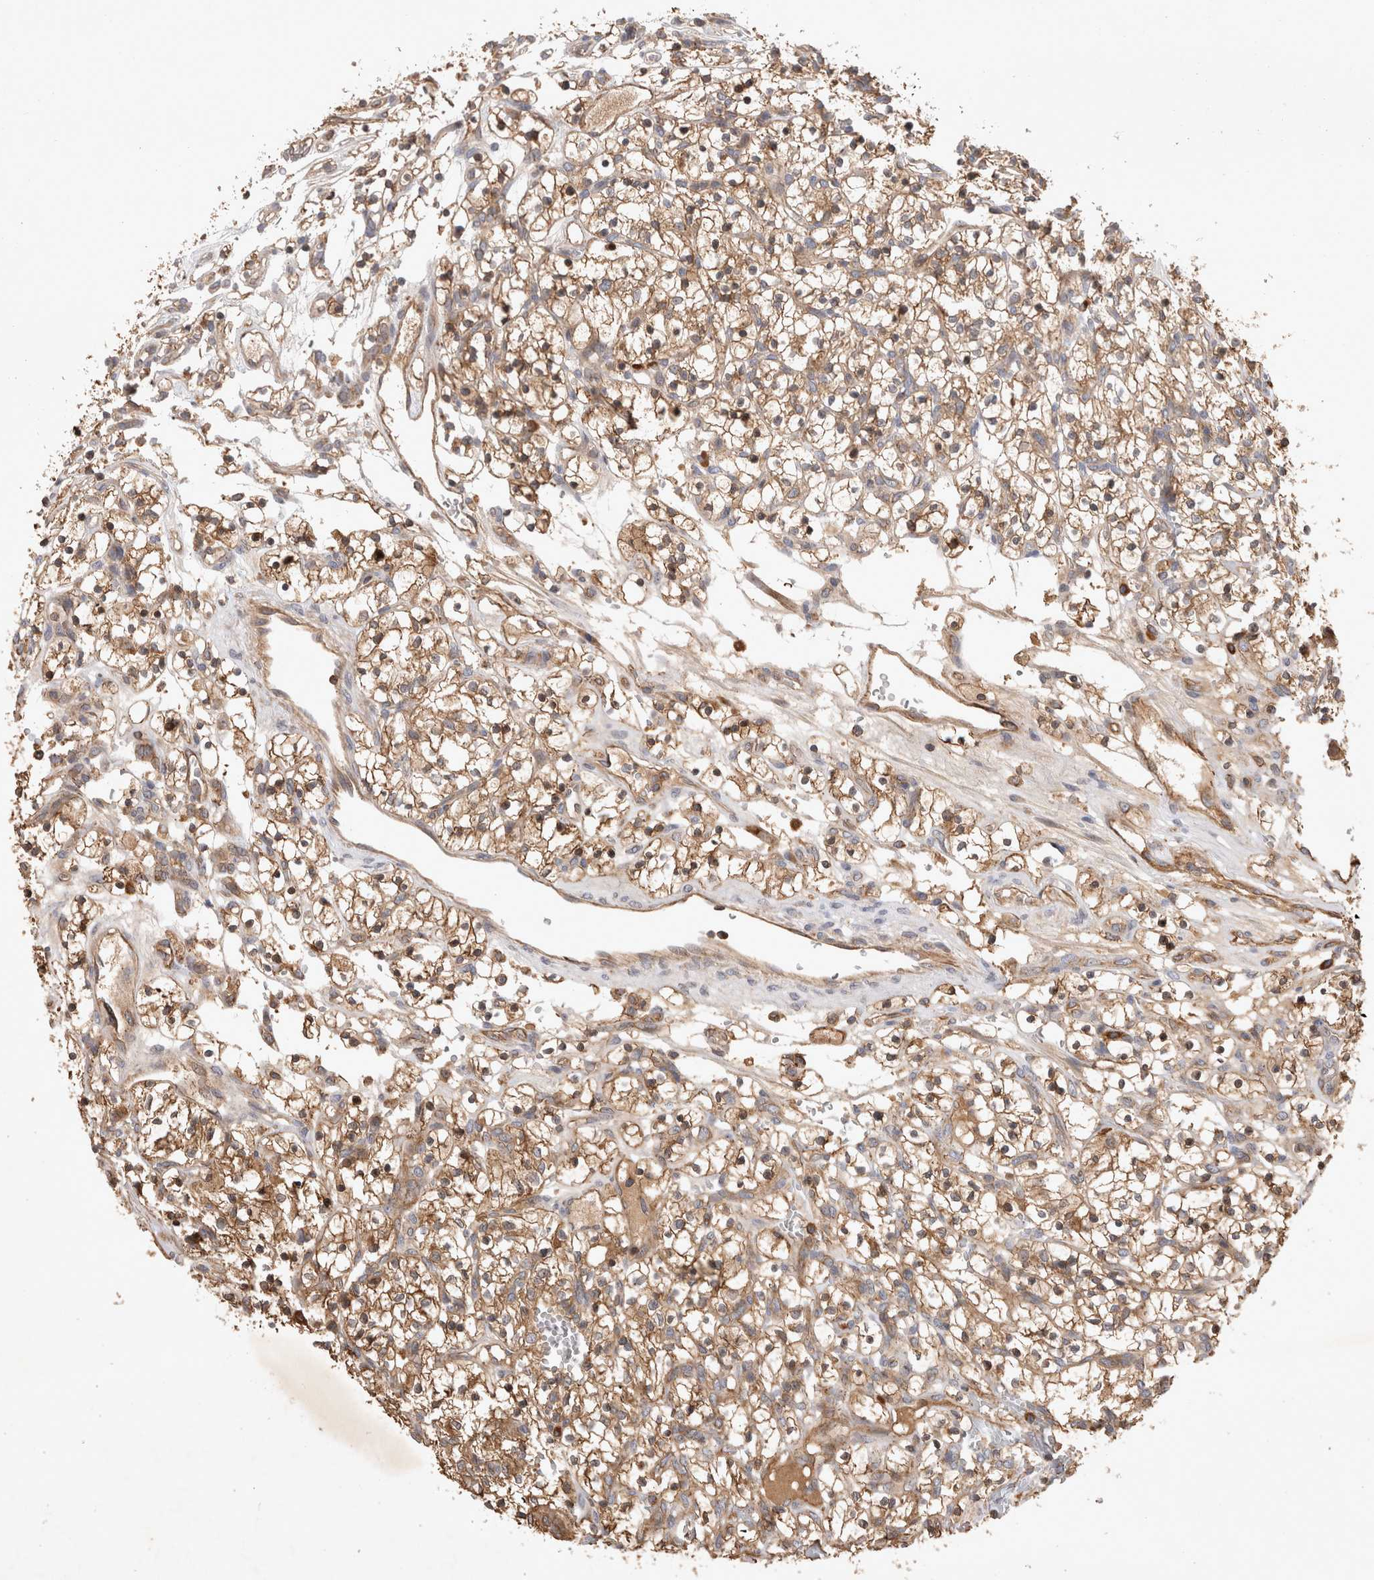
{"staining": {"intensity": "moderate", "quantity": ">75%", "location": "cytoplasmic/membranous"}, "tissue": "renal cancer", "cell_type": "Tumor cells", "image_type": "cancer", "snomed": [{"axis": "morphology", "description": "Adenocarcinoma, NOS"}, {"axis": "topography", "description": "Kidney"}], "caption": "Human adenocarcinoma (renal) stained with a protein marker reveals moderate staining in tumor cells.", "gene": "SERAC1", "patient": {"sex": "female", "age": 57}}